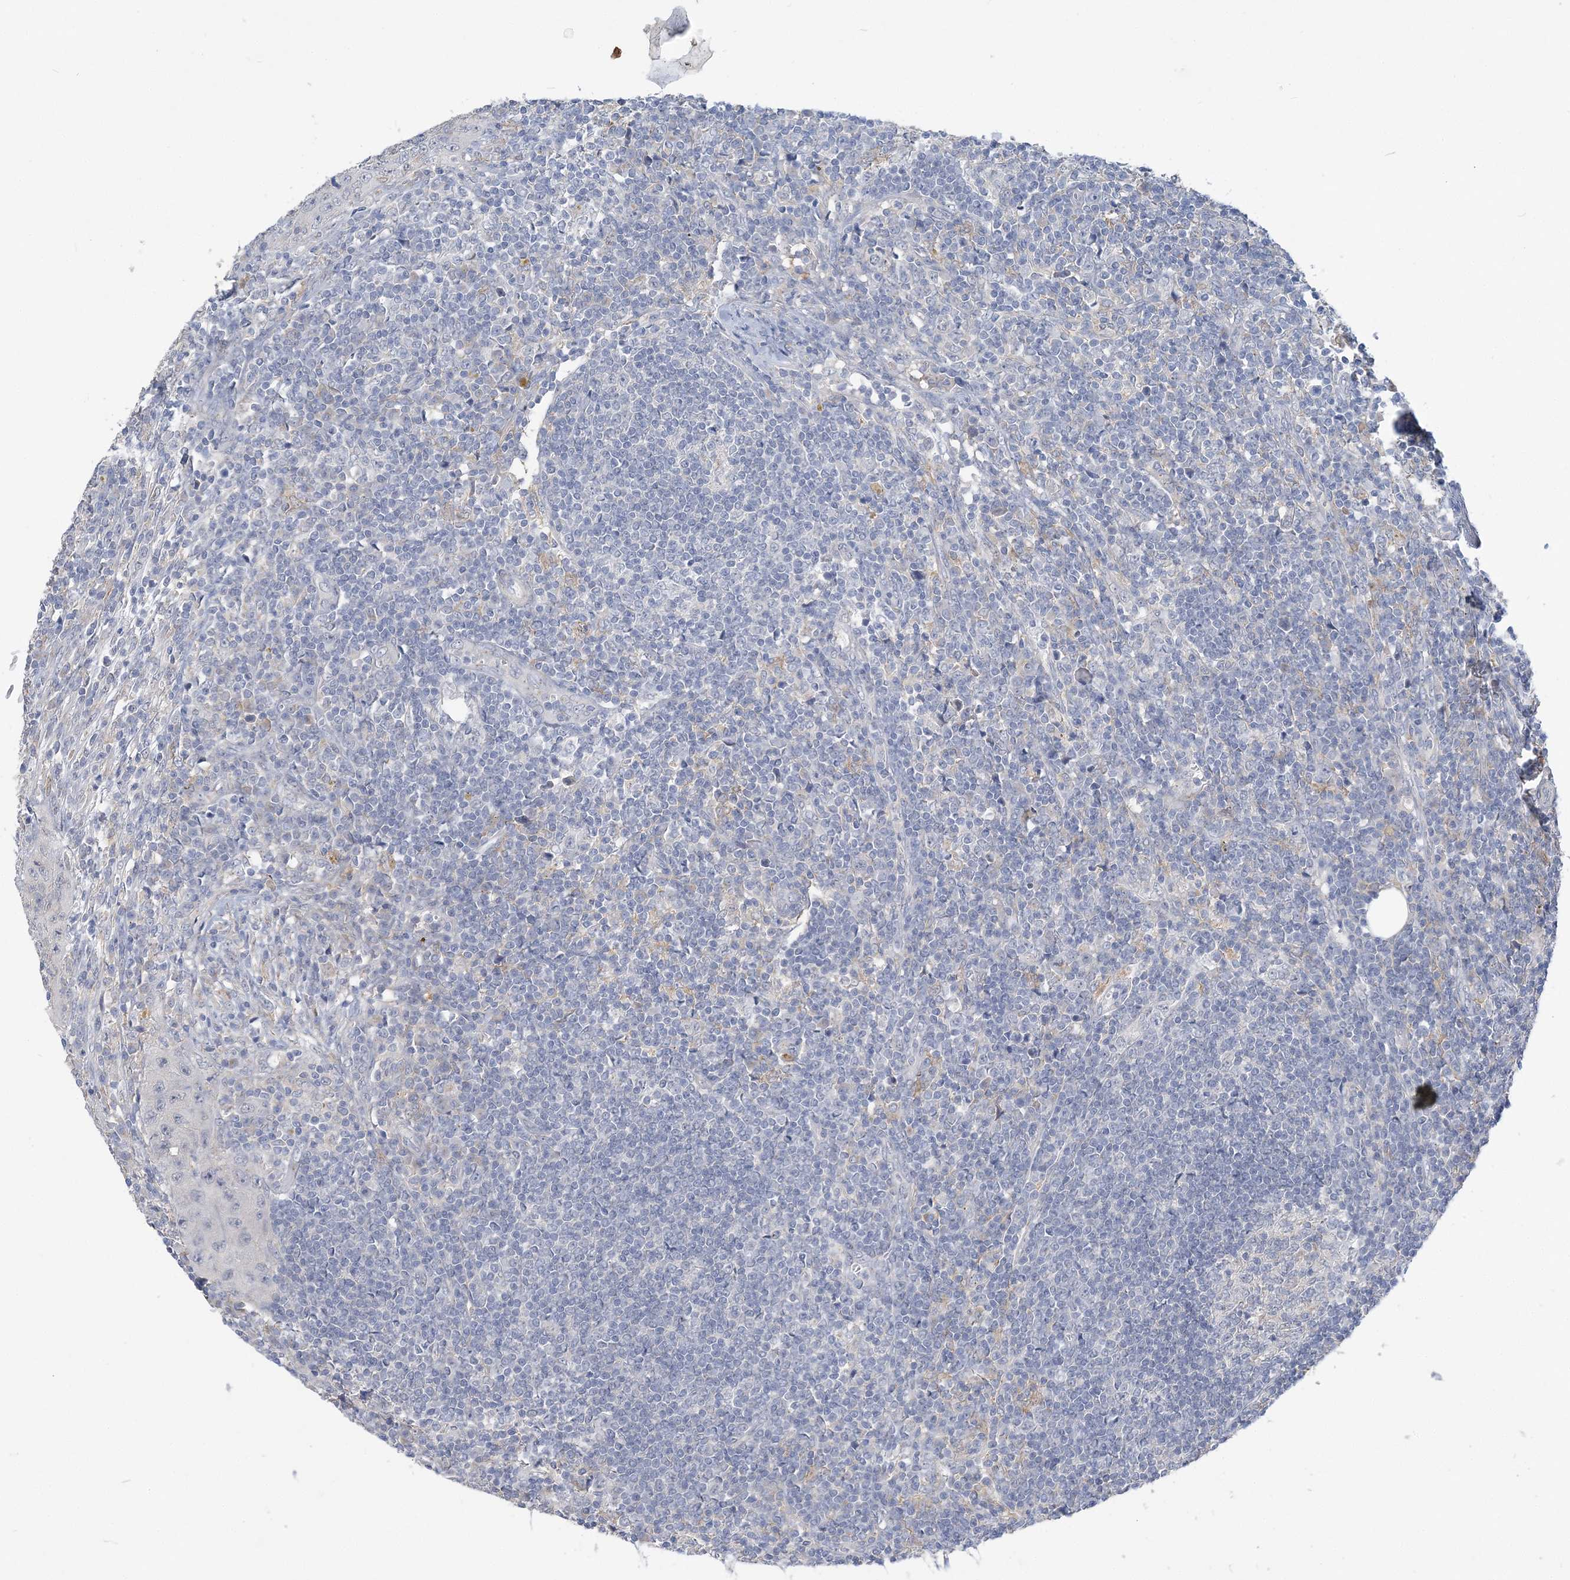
{"staining": {"intensity": "negative", "quantity": "none", "location": "none"}, "tissue": "lymph node", "cell_type": "Germinal center cells", "image_type": "normal", "snomed": [{"axis": "morphology", "description": "Normal tissue, NOS"}, {"axis": "morphology", "description": "Squamous cell carcinoma, metastatic, NOS"}, {"axis": "topography", "description": "Lymph node"}], "caption": "Immunohistochemistry photomicrograph of unremarkable lymph node: lymph node stained with DAB exhibits no significant protein positivity in germinal center cells. (Brightfield microscopy of DAB (3,3'-diaminobenzidine) IHC at high magnification).", "gene": "ANKRD35", "patient": {"sex": "male", "age": 73}}